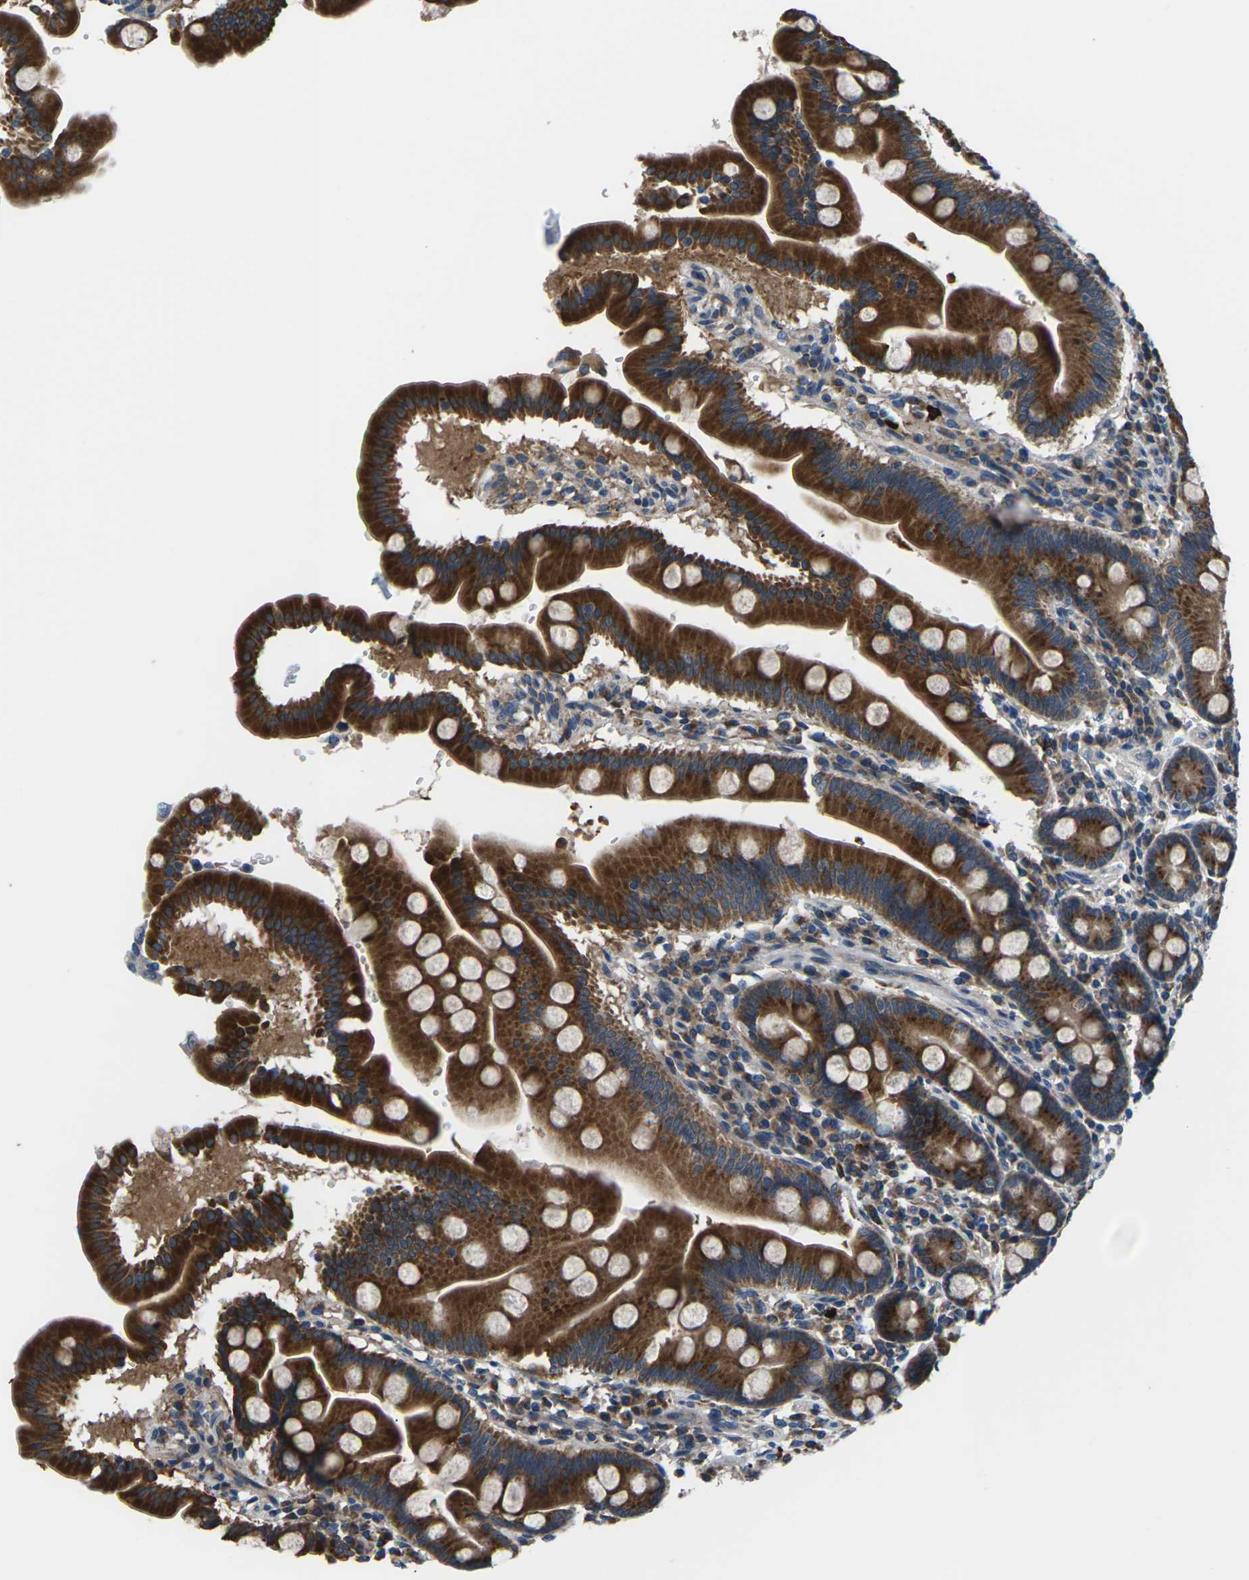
{"staining": {"intensity": "strong", "quantity": ">75%", "location": "cytoplasmic/membranous"}, "tissue": "duodenum", "cell_type": "Glandular cells", "image_type": "normal", "snomed": [{"axis": "morphology", "description": "Normal tissue, NOS"}, {"axis": "topography", "description": "Duodenum"}], "caption": "Protein expression analysis of normal duodenum shows strong cytoplasmic/membranous expression in approximately >75% of glandular cells.", "gene": "GABRP", "patient": {"sex": "male", "age": 50}}